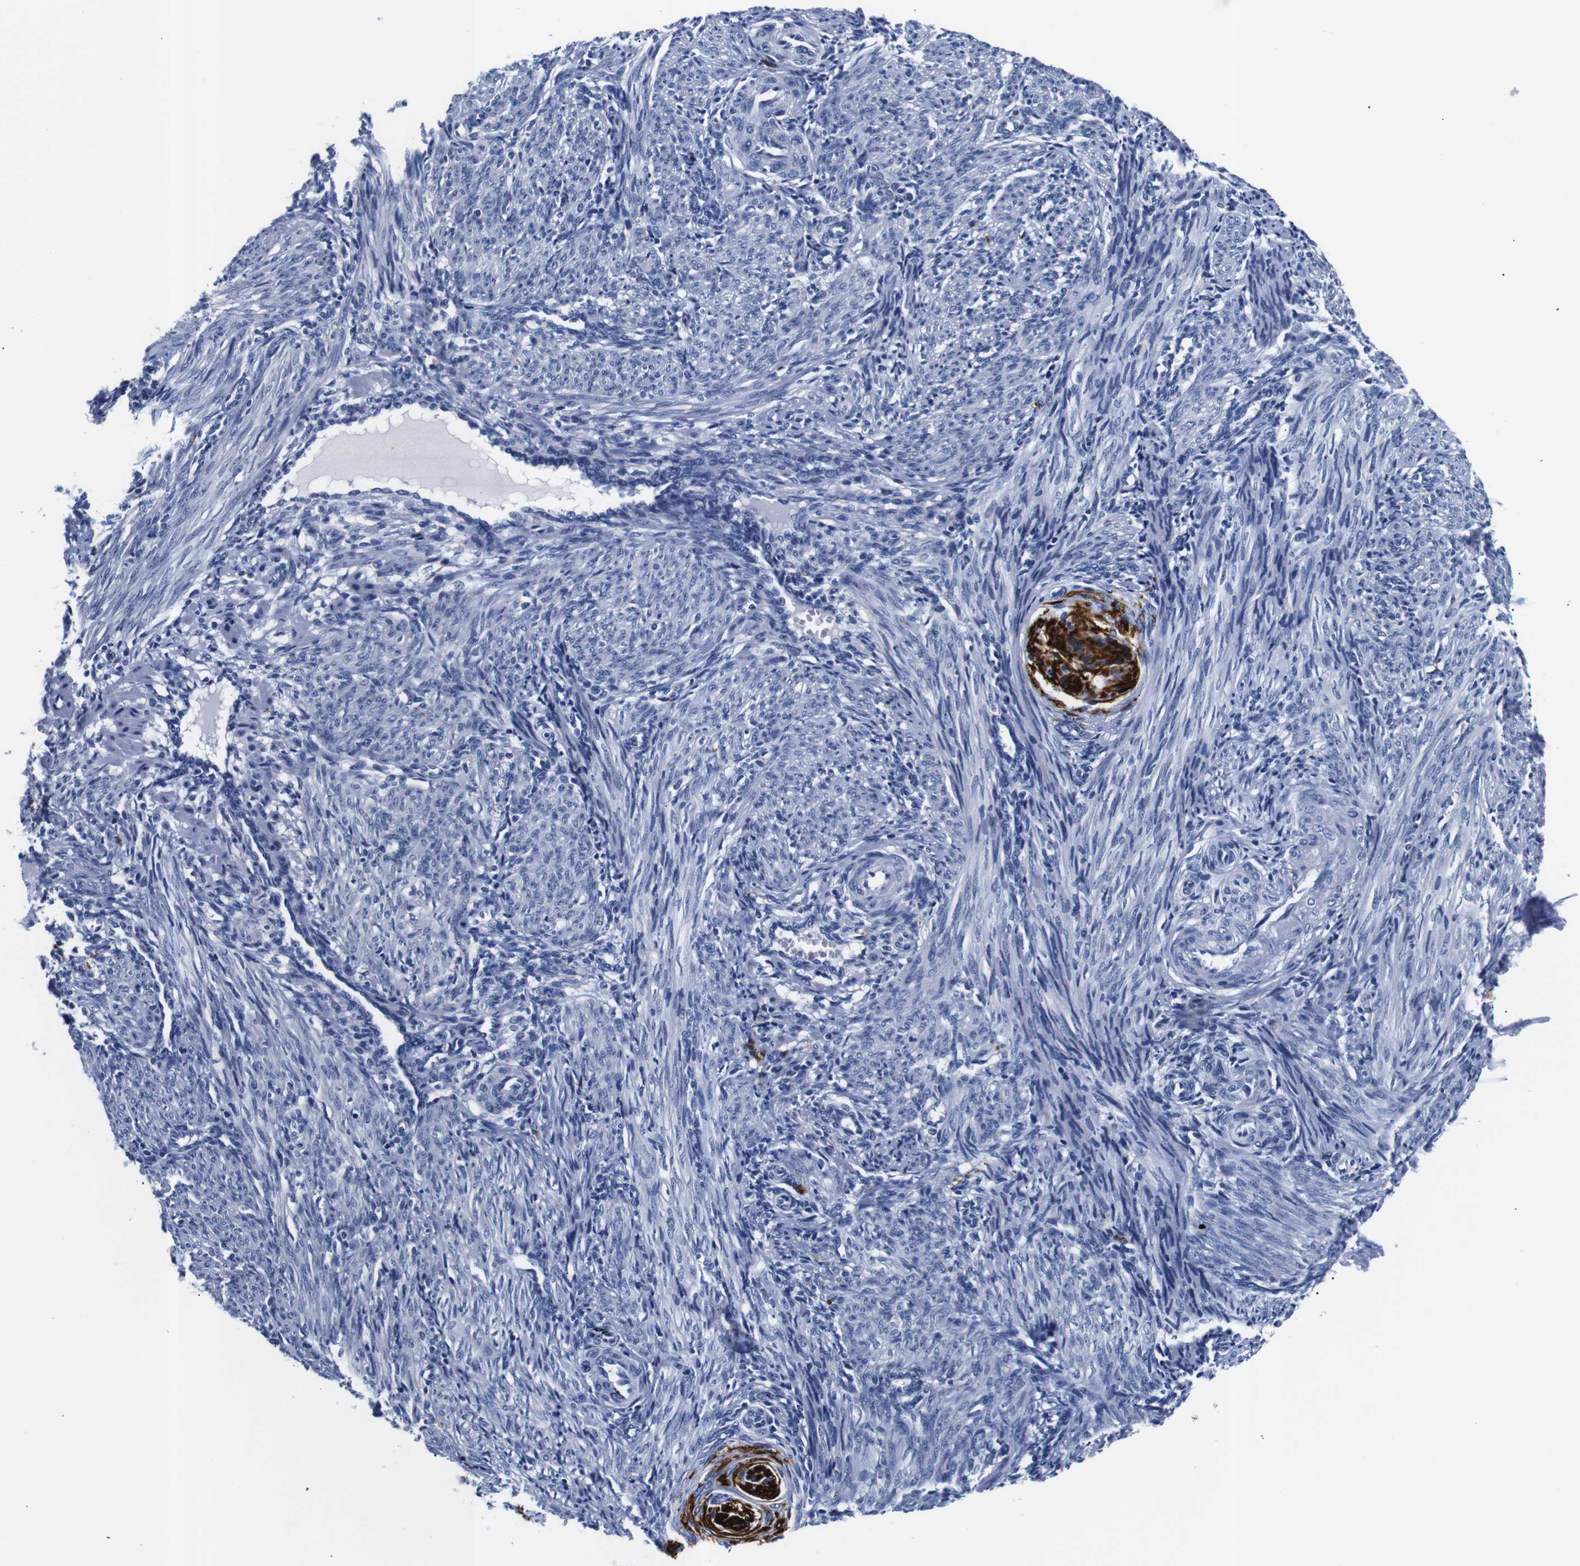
{"staining": {"intensity": "negative", "quantity": "none", "location": "none"}, "tissue": "smooth muscle", "cell_type": "Smooth muscle cells", "image_type": "normal", "snomed": [{"axis": "morphology", "description": "Normal tissue, NOS"}, {"axis": "topography", "description": "Endometrium"}], "caption": "An image of human smooth muscle is negative for staining in smooth muscle cells. (Stains: DAB immunohistochemistry (IHC) with hematoxylin counter stain, Microscopy: brightfield microscopy at high magnification).", "gene": "GAP43", "patient": {"sex": "female", "age": 33}}